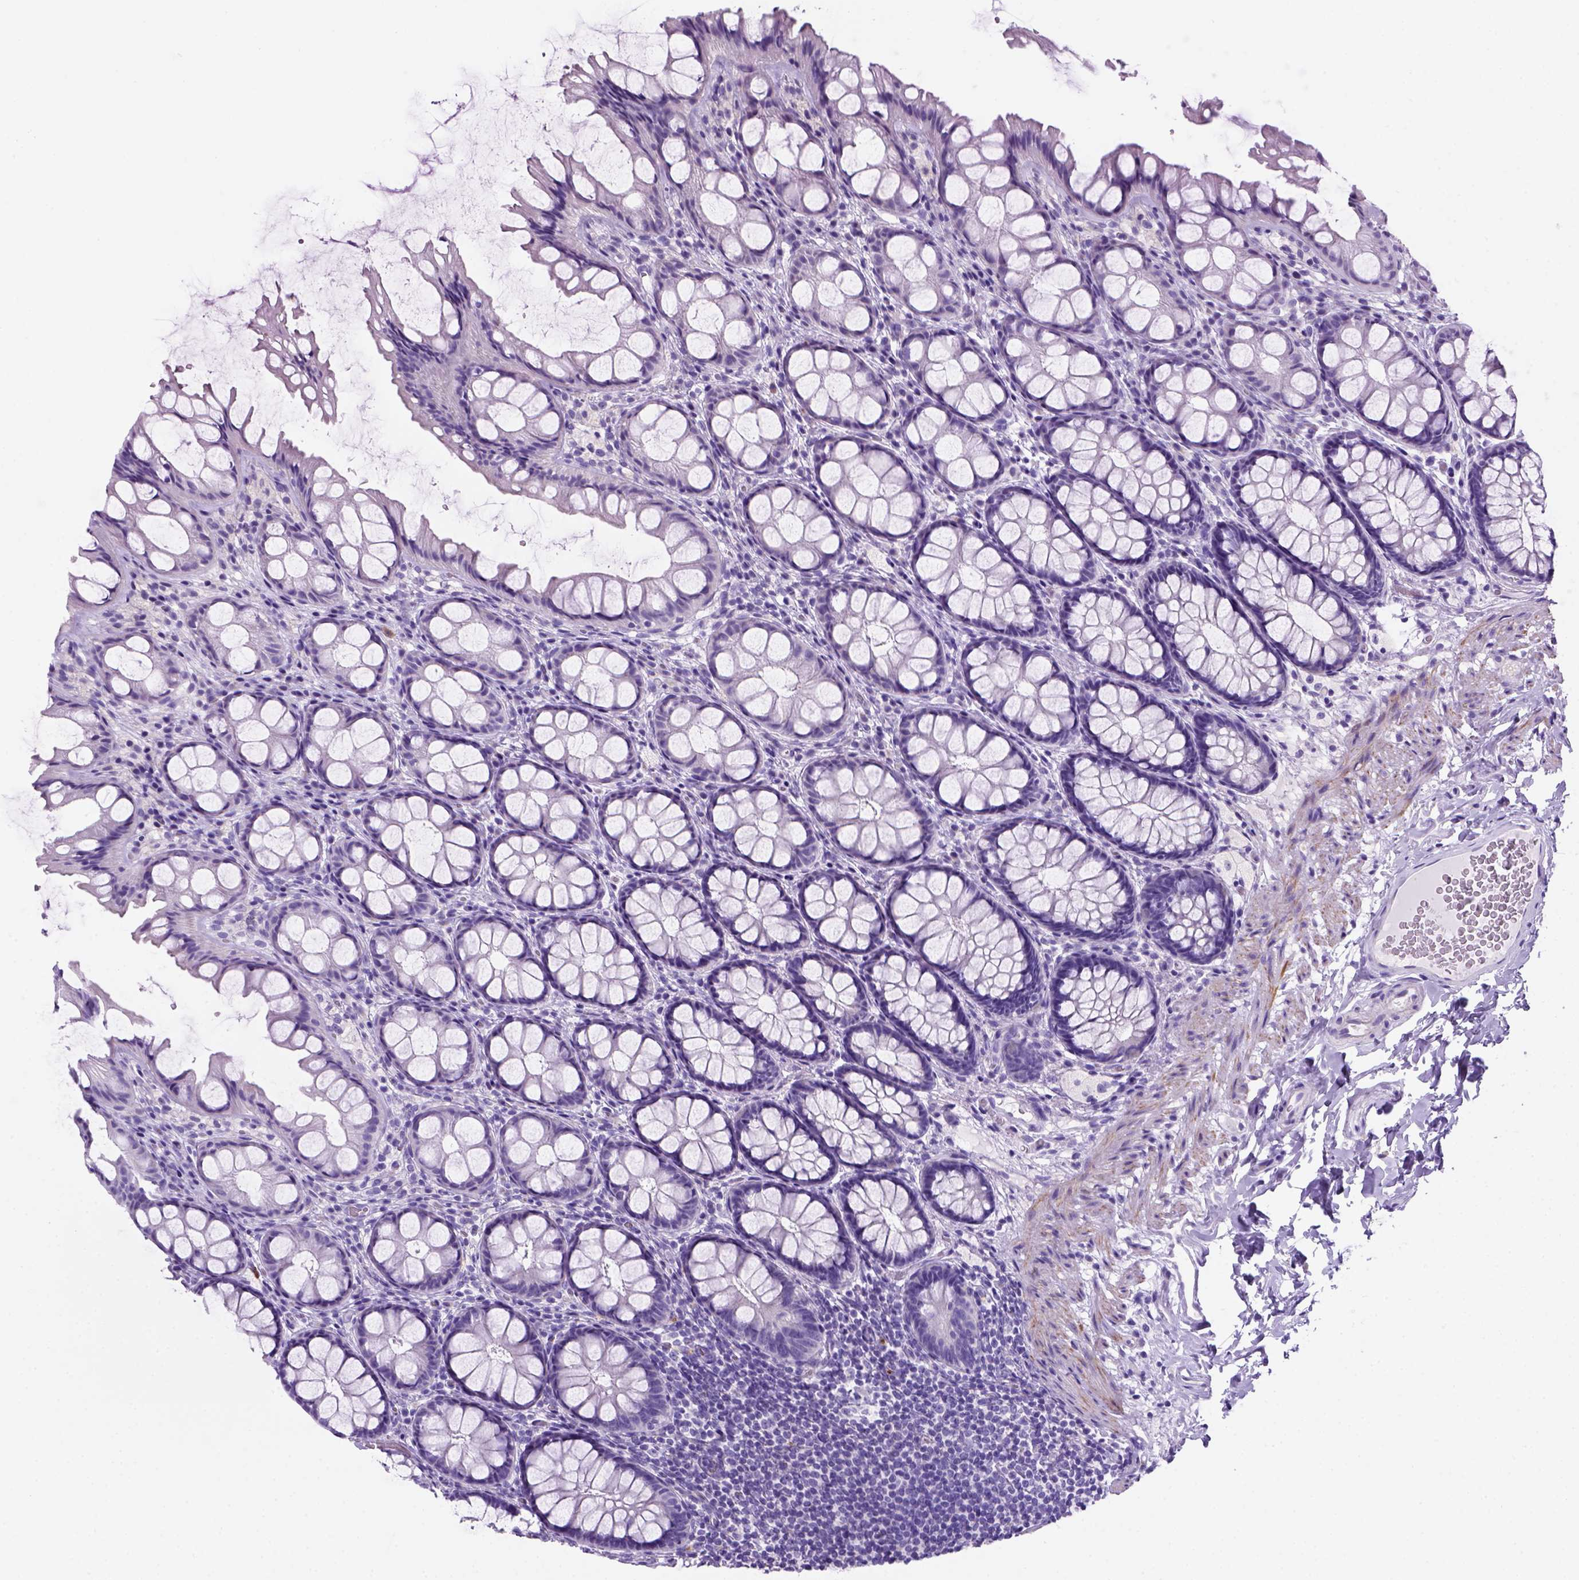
{"staining": {"intensity": "negative", "quantity": "none", "location": "none"}, "tissue": "colon", "cell_type": "Endothelial cells", "image_type": "normal", "snomed": [{"axis": "morphology", "description": "Normal tissue, NOS"}, {"axis": "topography", "description": "Colon"}], "caption": "Immunohistochemistry micrograph of normal colon stained for a protein (brown), which reveals no expression in endothelial cells.", "gene": "ARHGEF33", "patient": {"sex": "male", "age": 47}}